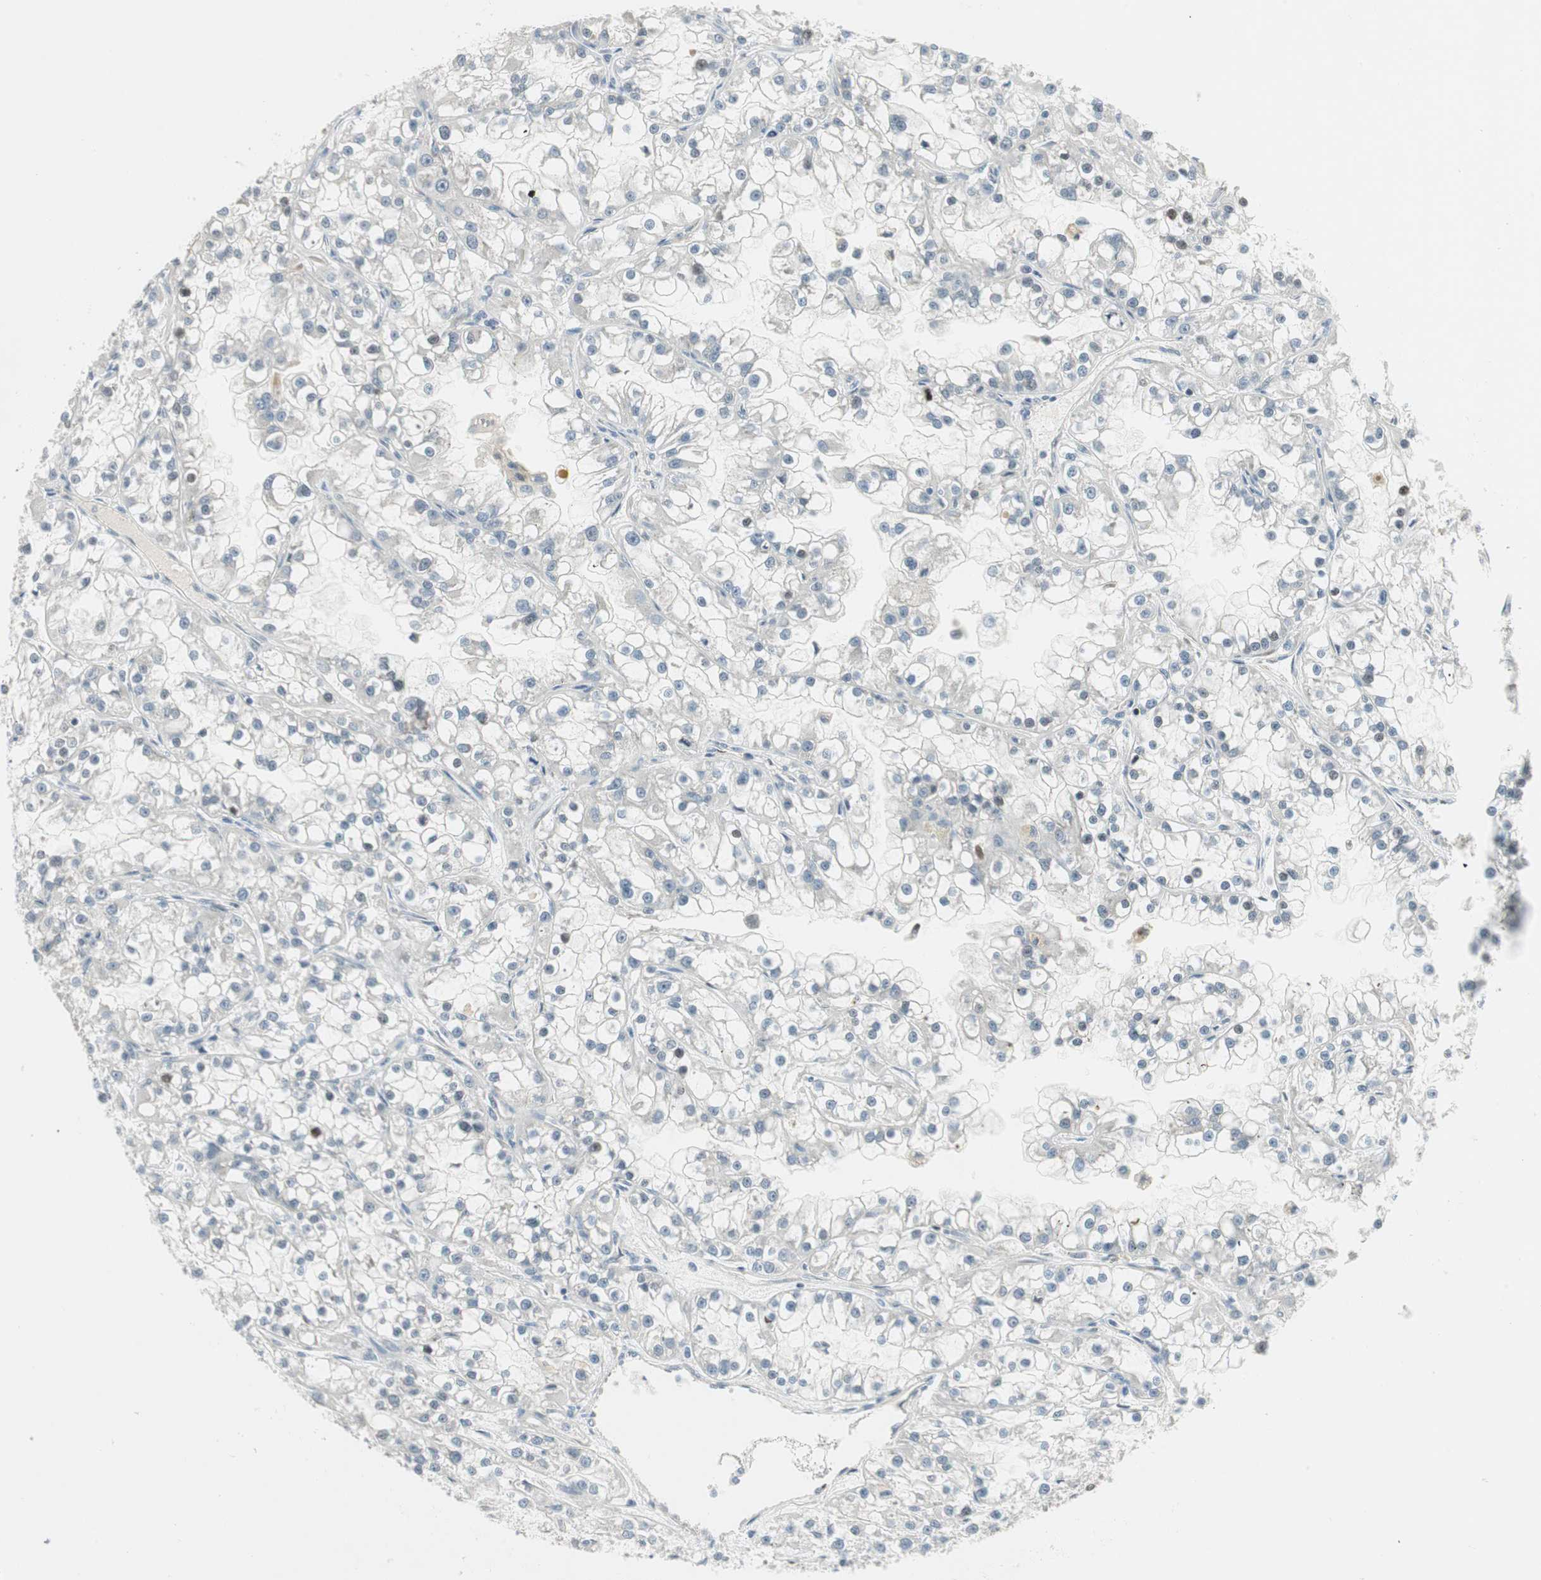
{"staining": {"intensity": "moderate", "quantity": "<25%", "location": "nuclear"}, "tissue": "renal cancer", "cell_type": "Tumor cells", "image_type": "cancer", "snomed": [{"axis": "morphology", "description": "Adenocarcinoma, NOS"}, {"axis": "topography", "description": "Kidney"}], "caption": "Approximately <25% of tumor cells in renal cancer (adenocarcinoma) show moderate nuclear protein staining as visualized by brown immunohistochemical staining.", "gene": "STON1-GTF2A1L", "patient": {"sex": "female", "age": 52}}